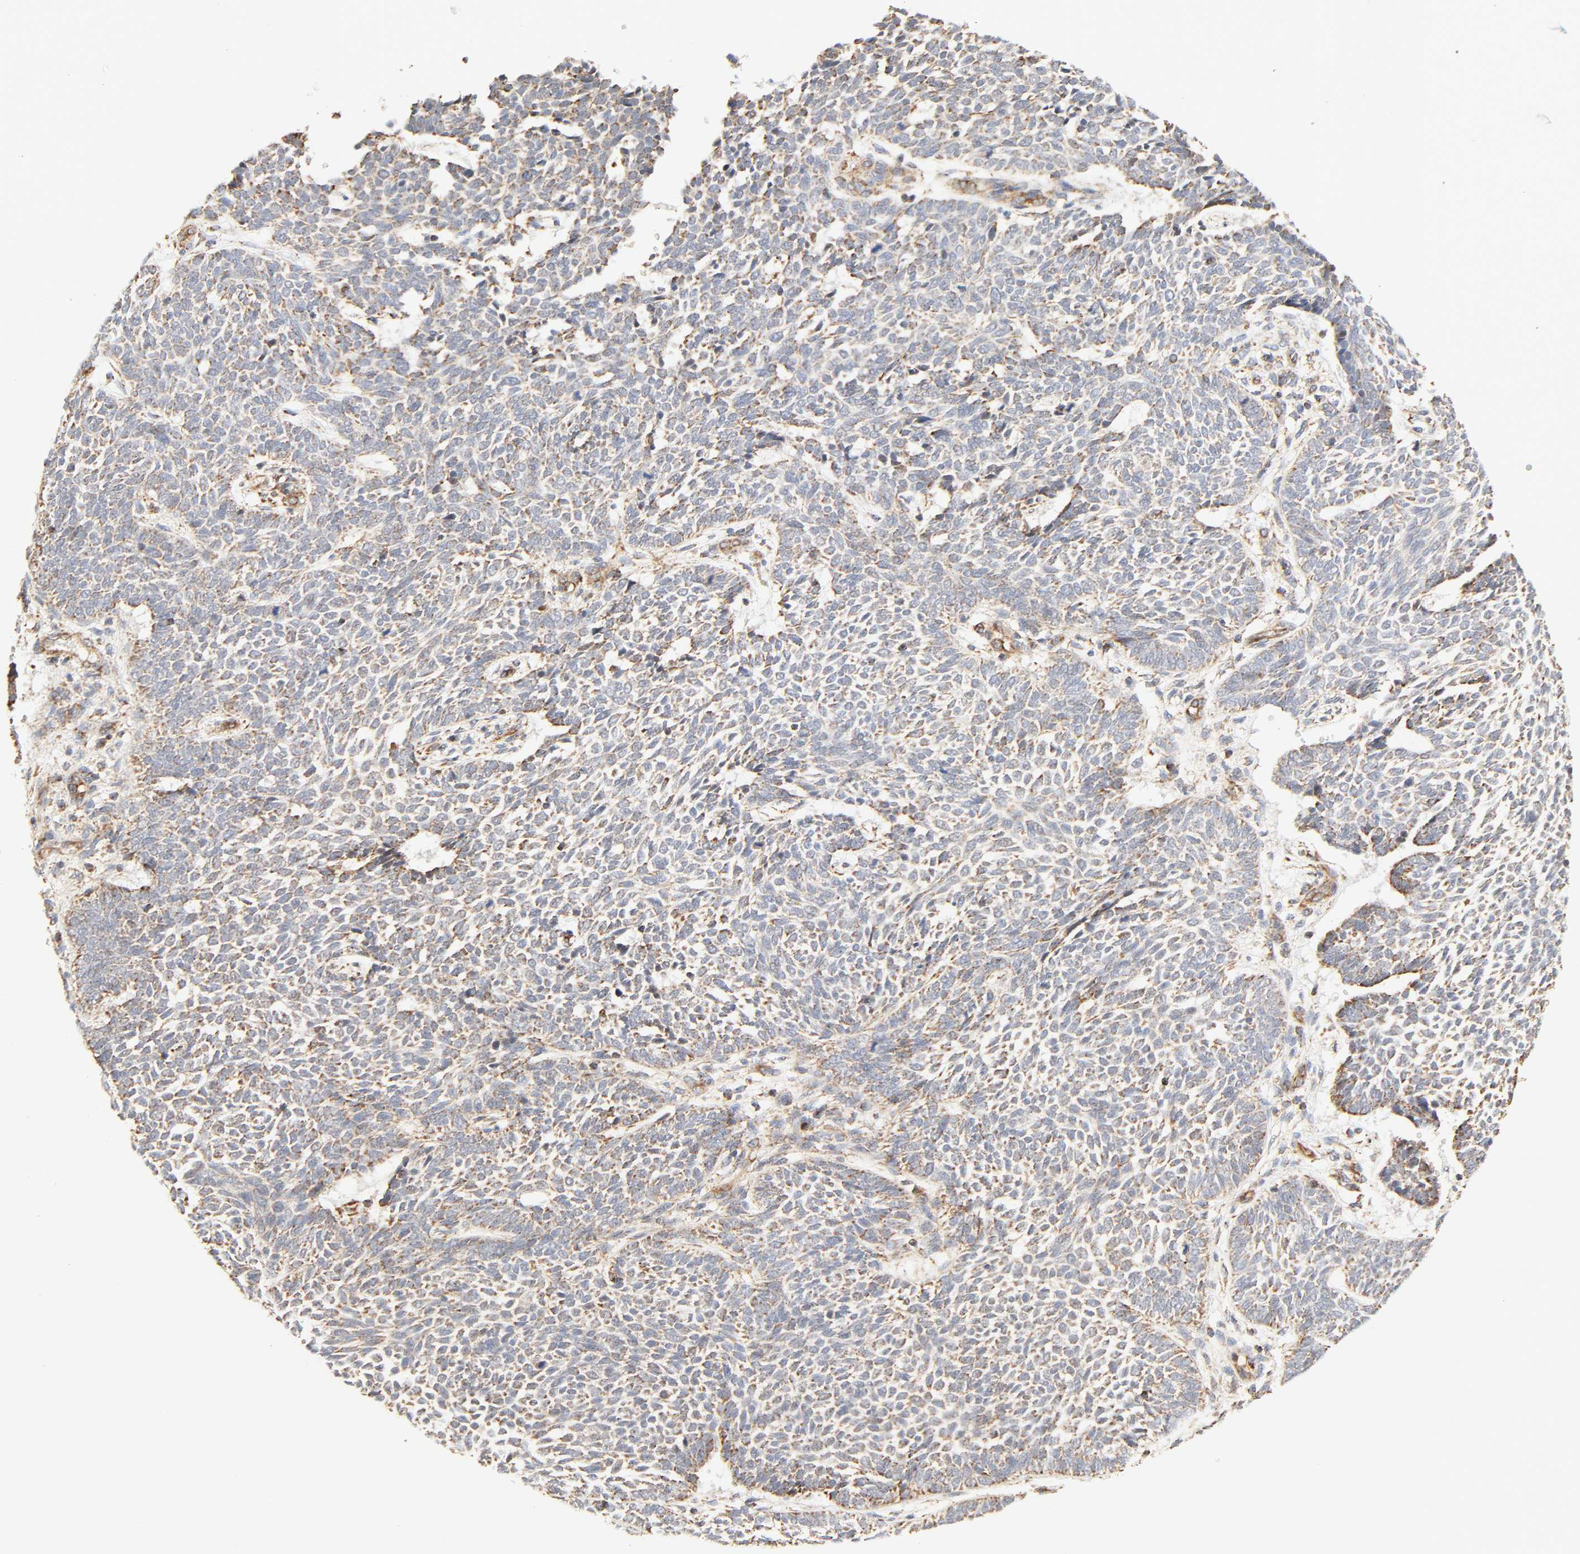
{"staining": {"intensity": "moderate", "quantity": "25%-75%", "location": "cytoplasmic/membranous"}, "tissue": "skin cancer", "cell_type": "Tumor cells", "image_type": "cancer", "snomed": [{"axis": "morphology", "description": "Normal tissue, NOS"}, {"axis": "morphology", "description": "Basal cell carcinoma"}, {"axis": "topography", "description": "Skin"}], "caption": "Immunohistochemical staining of human skin cancer (basal cell carcinoma) demonstrates moderate cytoplasmic/membranous protein positivity in approximately 25%-75% of tumor cells.", "gene": "ZMAT5", "patient": {"sex": "male", "age": 87}}